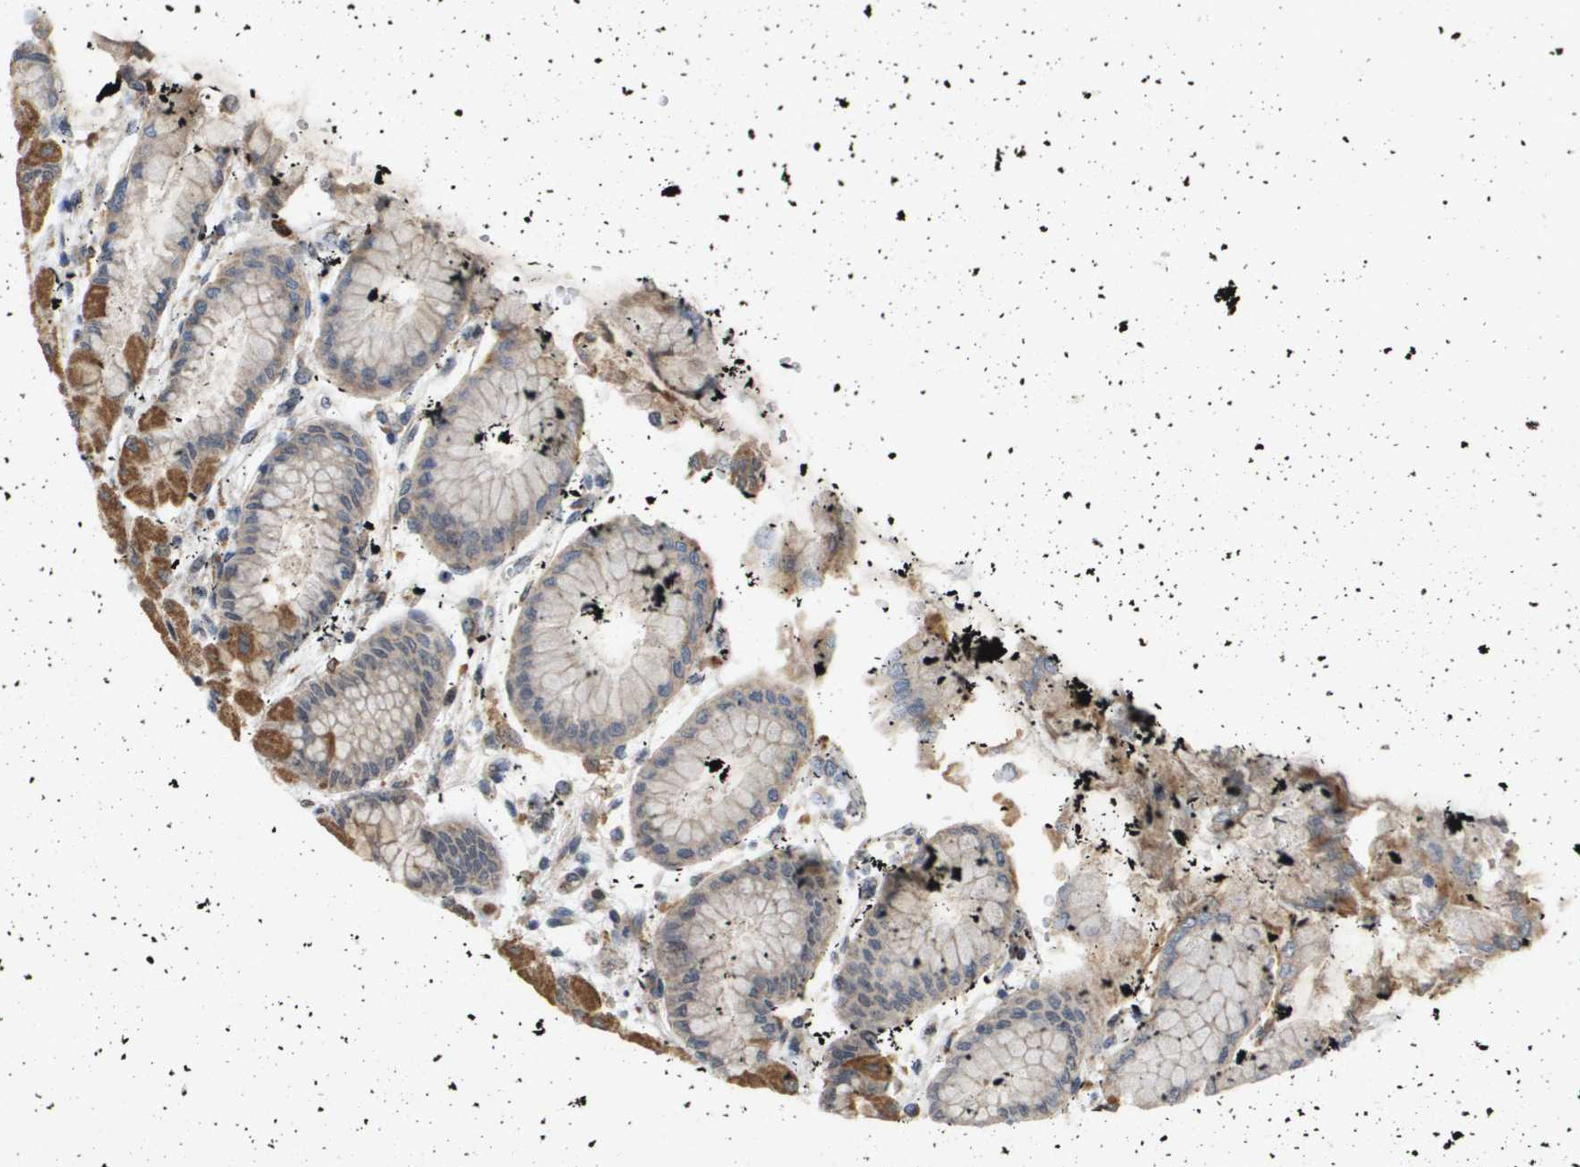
{"staining": {"intensity": "strong", "quantity": ">75%", "location": "cytoplasmic/membranous"}, "tissue": "stomach", "cell_type": "Glandular cells", "image_type": "normal", "snomed": [{"axis": "morphology", "description": "Normal tissue, NOS"}, {"axis": "topography", "description": "Stomach, upper"}], "caption": "IHC (DAB) staining of unremarkable stomach displays strong cytoplasmic/membranous protein staining in approximately >75% of glandular cells. The staining was performed using DAB (3,3'-diaminobenzidine), with brown indicating positive protein expression. Nuclei are stained blue with hematoxylin.", "gene": "PDGFB", "patient": {"sex": "female", "age": 56}}